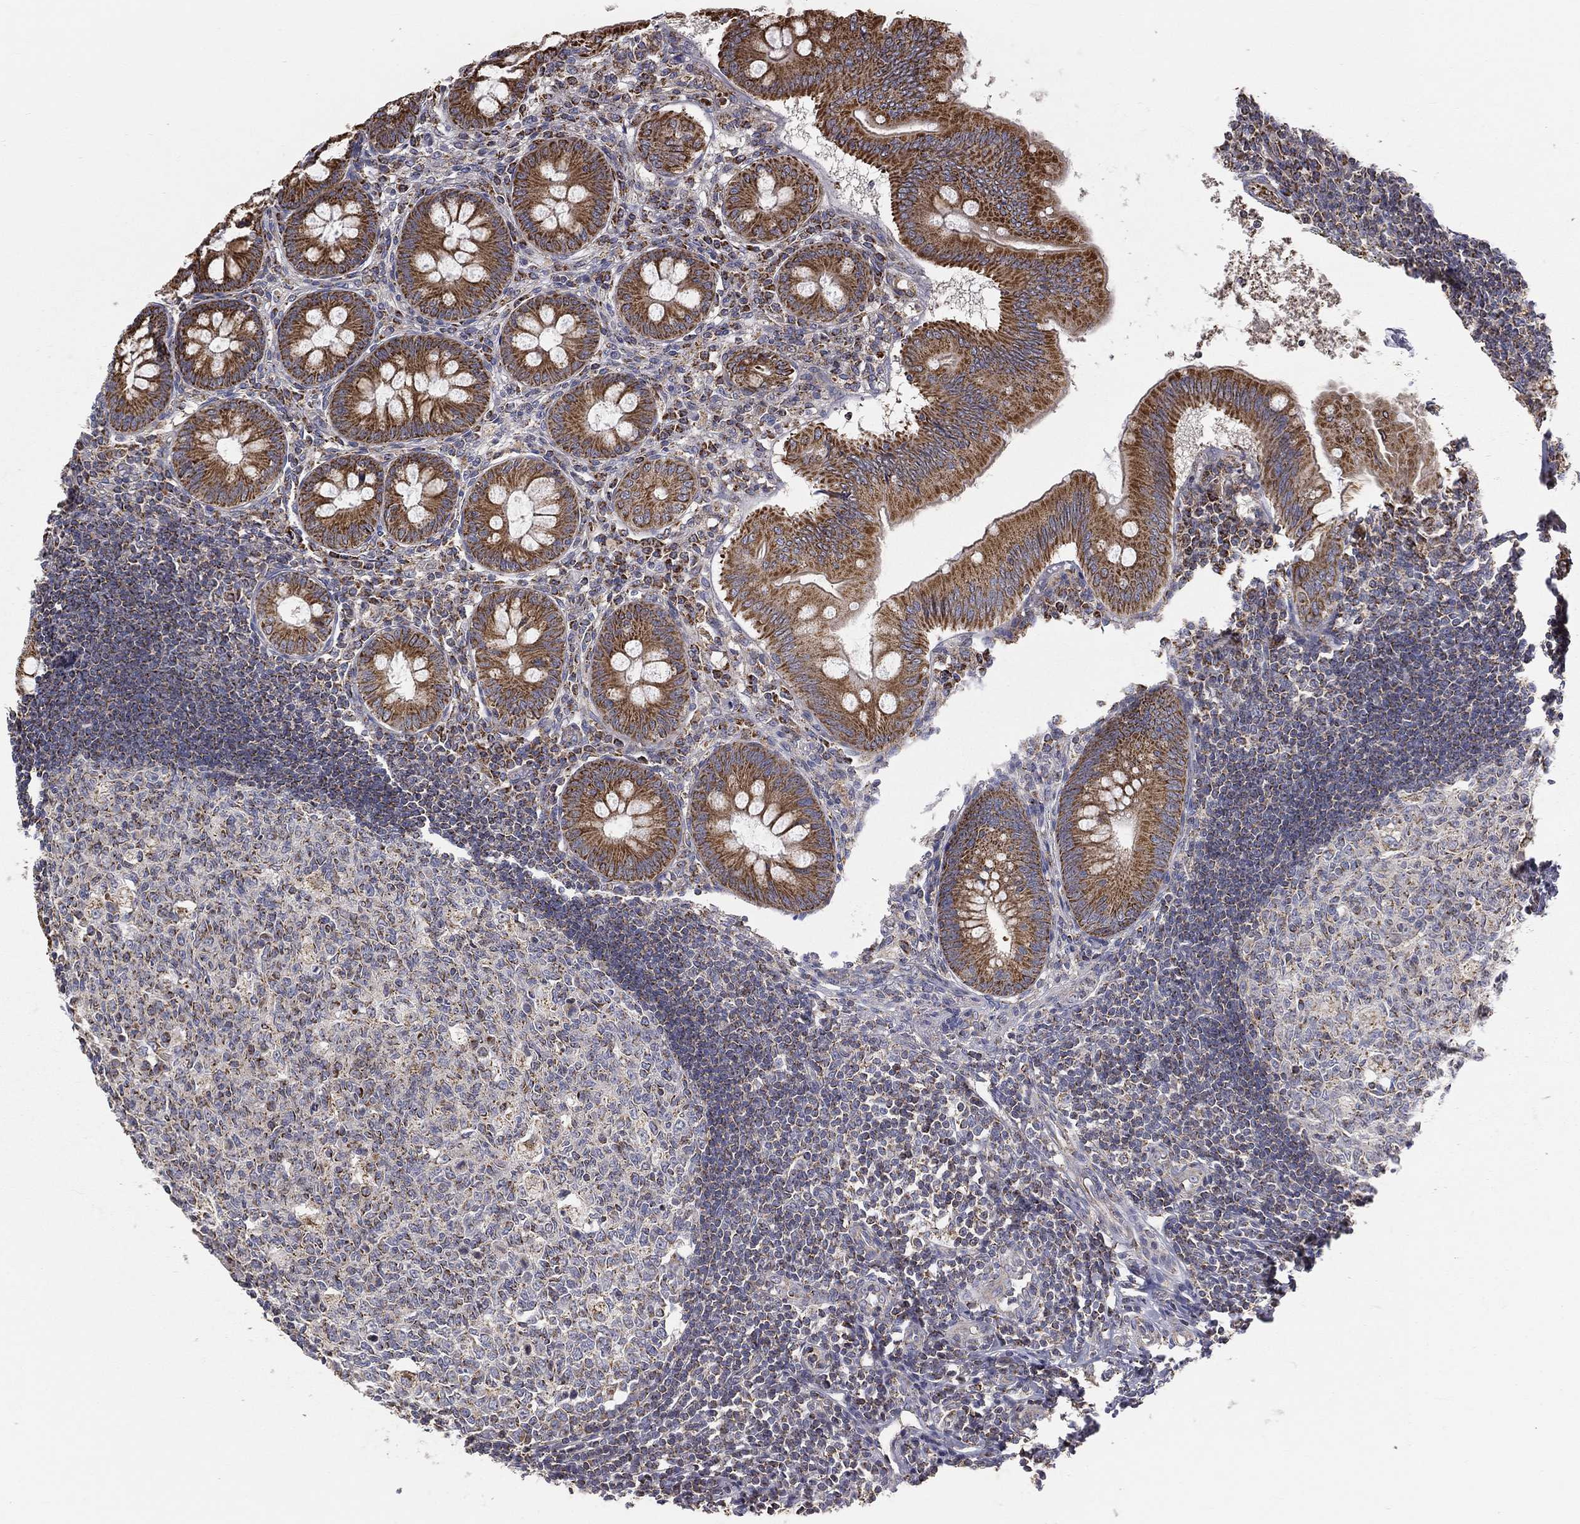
{"staining": {"intensity": "moderate", "quantity": ">75%", "location": "cytoplasmic/membranous"}, "tissue": "appendix", "cell_type": "Glandular cells", "image_type": "normal", "snomed": [{"axis": "morphology", "description": "Normal tissue, NOS"}, {"axis": "morphology", "description": "Inflammation, NOS"}, {"axis": "topography", "description": "Appendix"}], "caption": "Normal appendix shows moderate cytoplasmic/membranous staining in approximately >75% of glandular cells, visualized by immunohistochemistry.", "gene": "GPD1", "patient": {"sex": "male", "age": 16}}